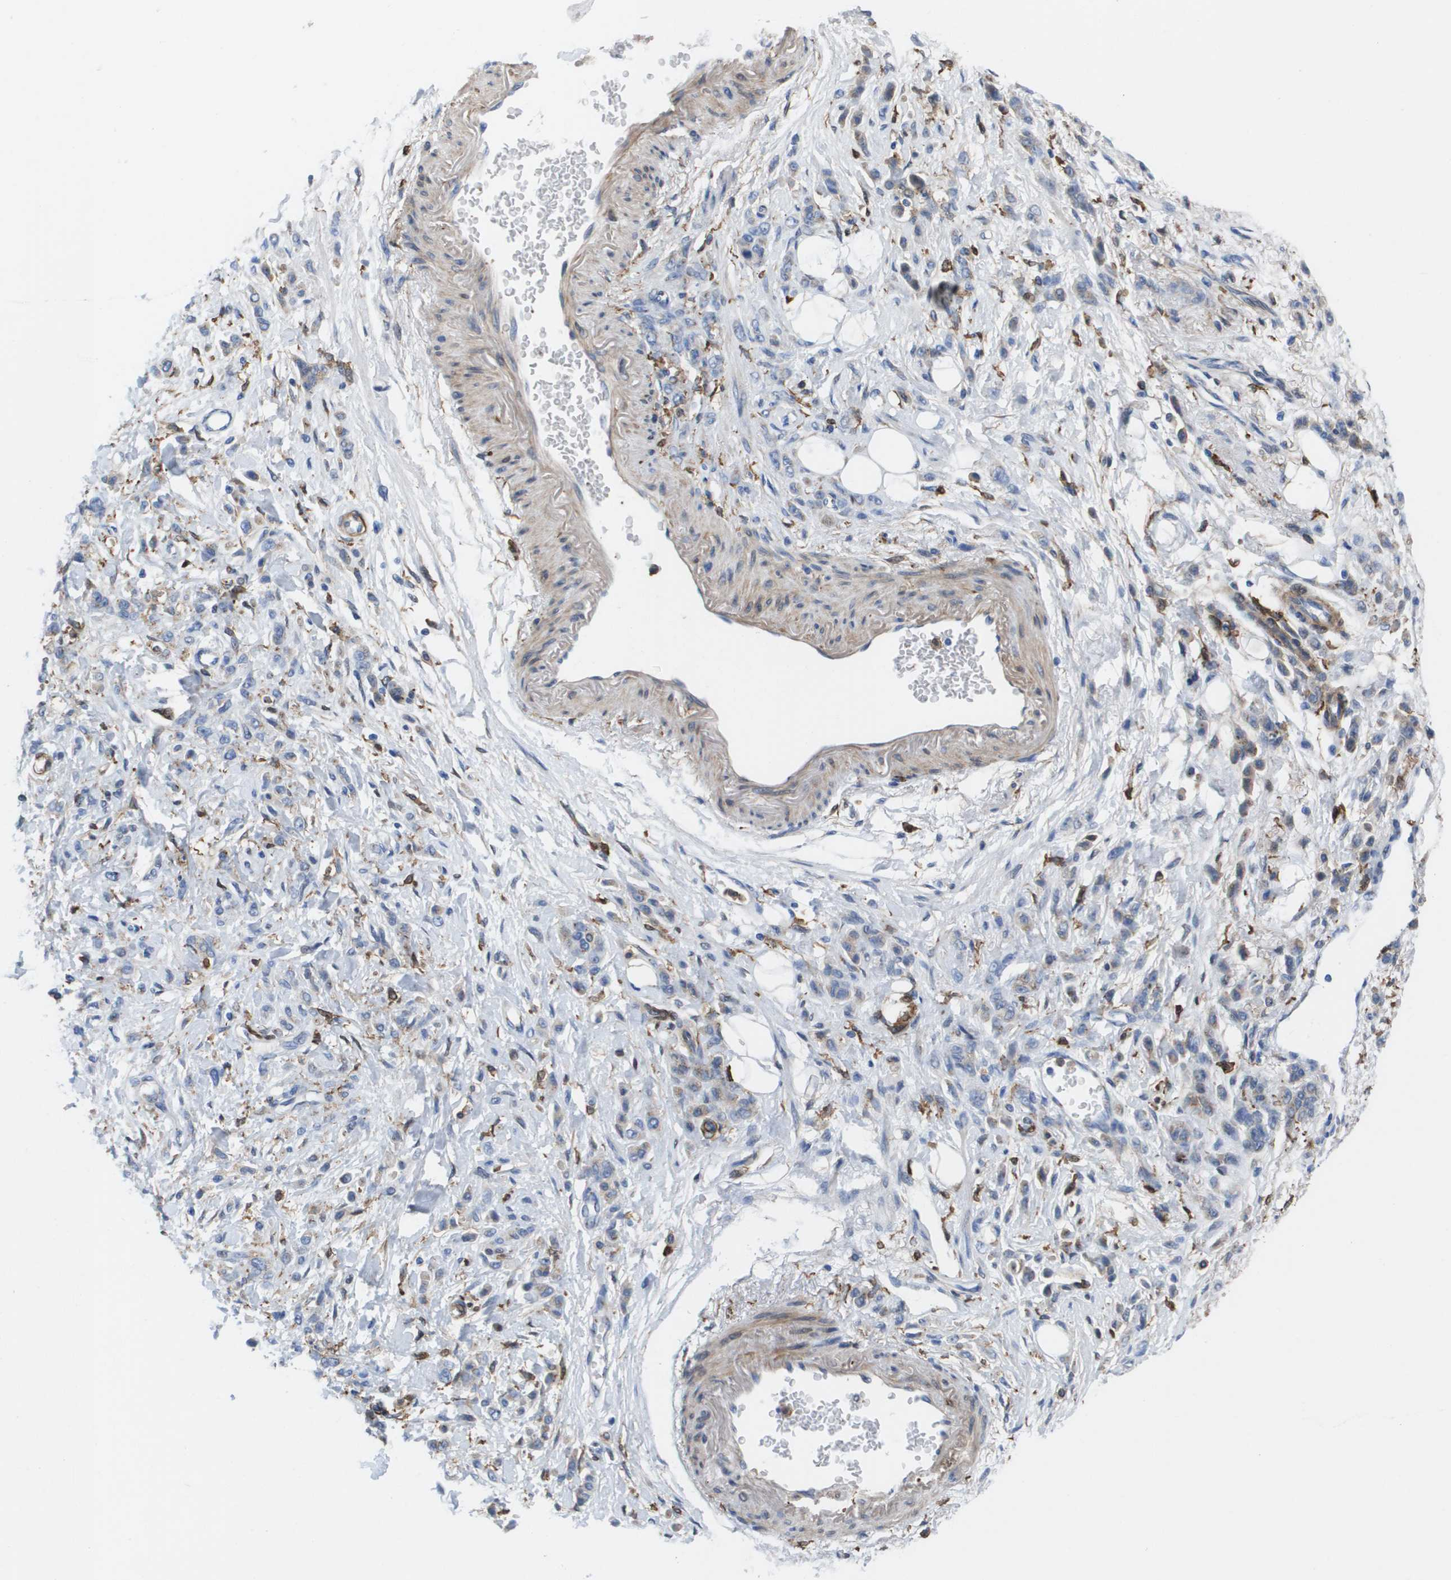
{"staining": {"intensity": "weak", "quantity": "<25%", "location": "cytoplasmic/membranous"}, "tissue": "stomach cancer", "cell_type": "Tumor cells", "image_type": "cancer", "snomed": [{"axis": "morphology", "description": "Normal tissue, NOS"}, {"axis": "morphology", "description": "Adenocarcinoma, NOS"}, {"axis": "topography", "description": "Stomach"}], "caption": "A micrograph of stomach cancer stained for a protein exhibits no brown staining in tumor cells.", "gene": "SLC37A2", "patient": {"sex": "male", "age": 82}}